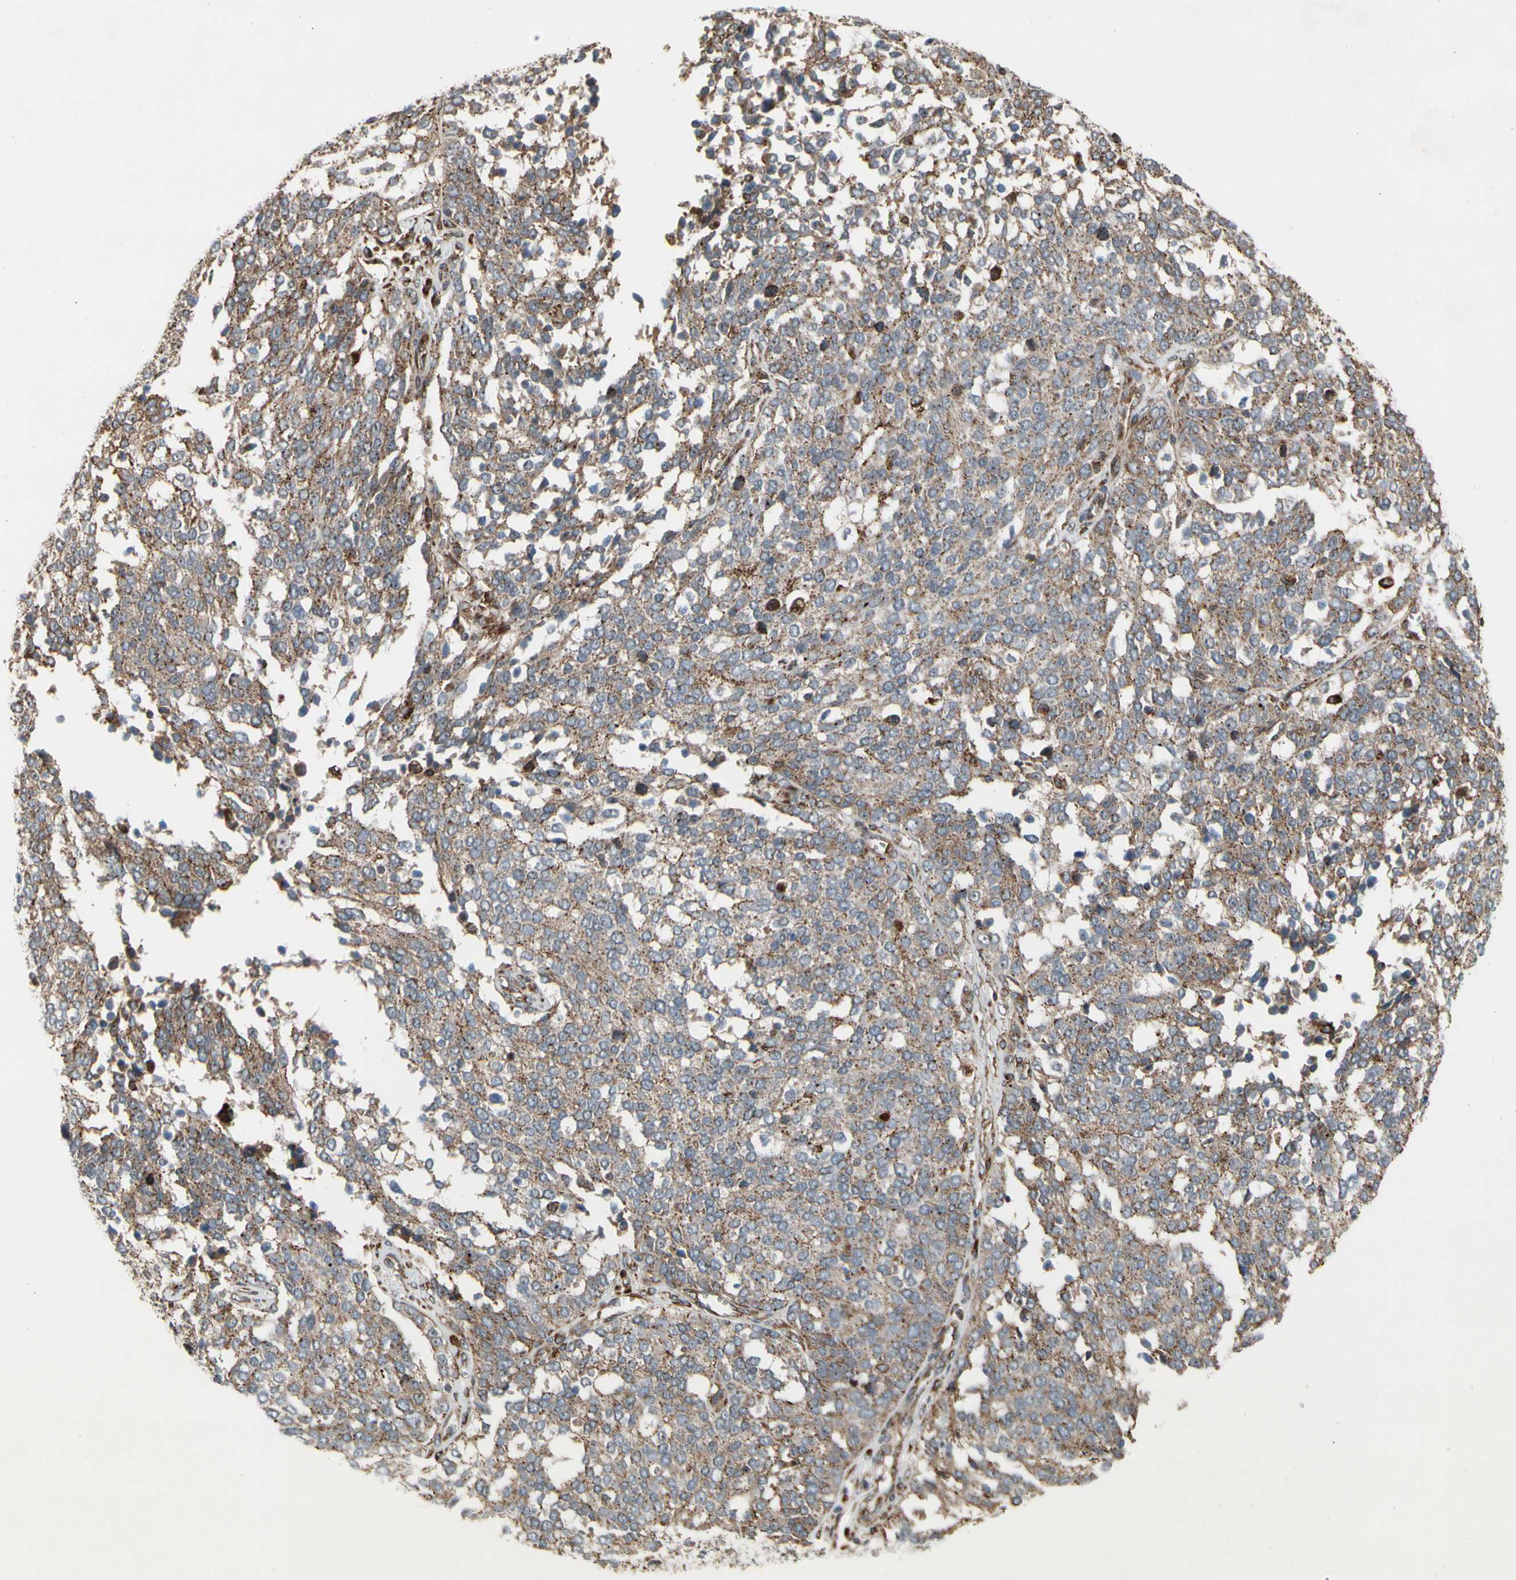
{"staining": {"intensity": "moderate", "quantity": ">75%", "location": "cytoplasmic/membranous"}, "tissue": "ovarian cancer", "cell_type": "Tumor cells", "image_type": "cancer", "snomed": [{"axis": "morphology", "description": "Cystadenocarcinoma, serous, NOS"}, {"axis": "topography", "description": "Ovary"}], "caption": "Immunohistochemical staining of ovarian cancer reveals moderate cytoplasmic/membranous protein staining in approximately >75% of tumor cells. The staining was performed using DAB (3,3'-diaminobenzidine), with brown indicating positive protein expression. Nuclei are stained blue with hematoxylin.", "gene": "SLC39A9", "patient": {"sex": "female", "age": 44}}